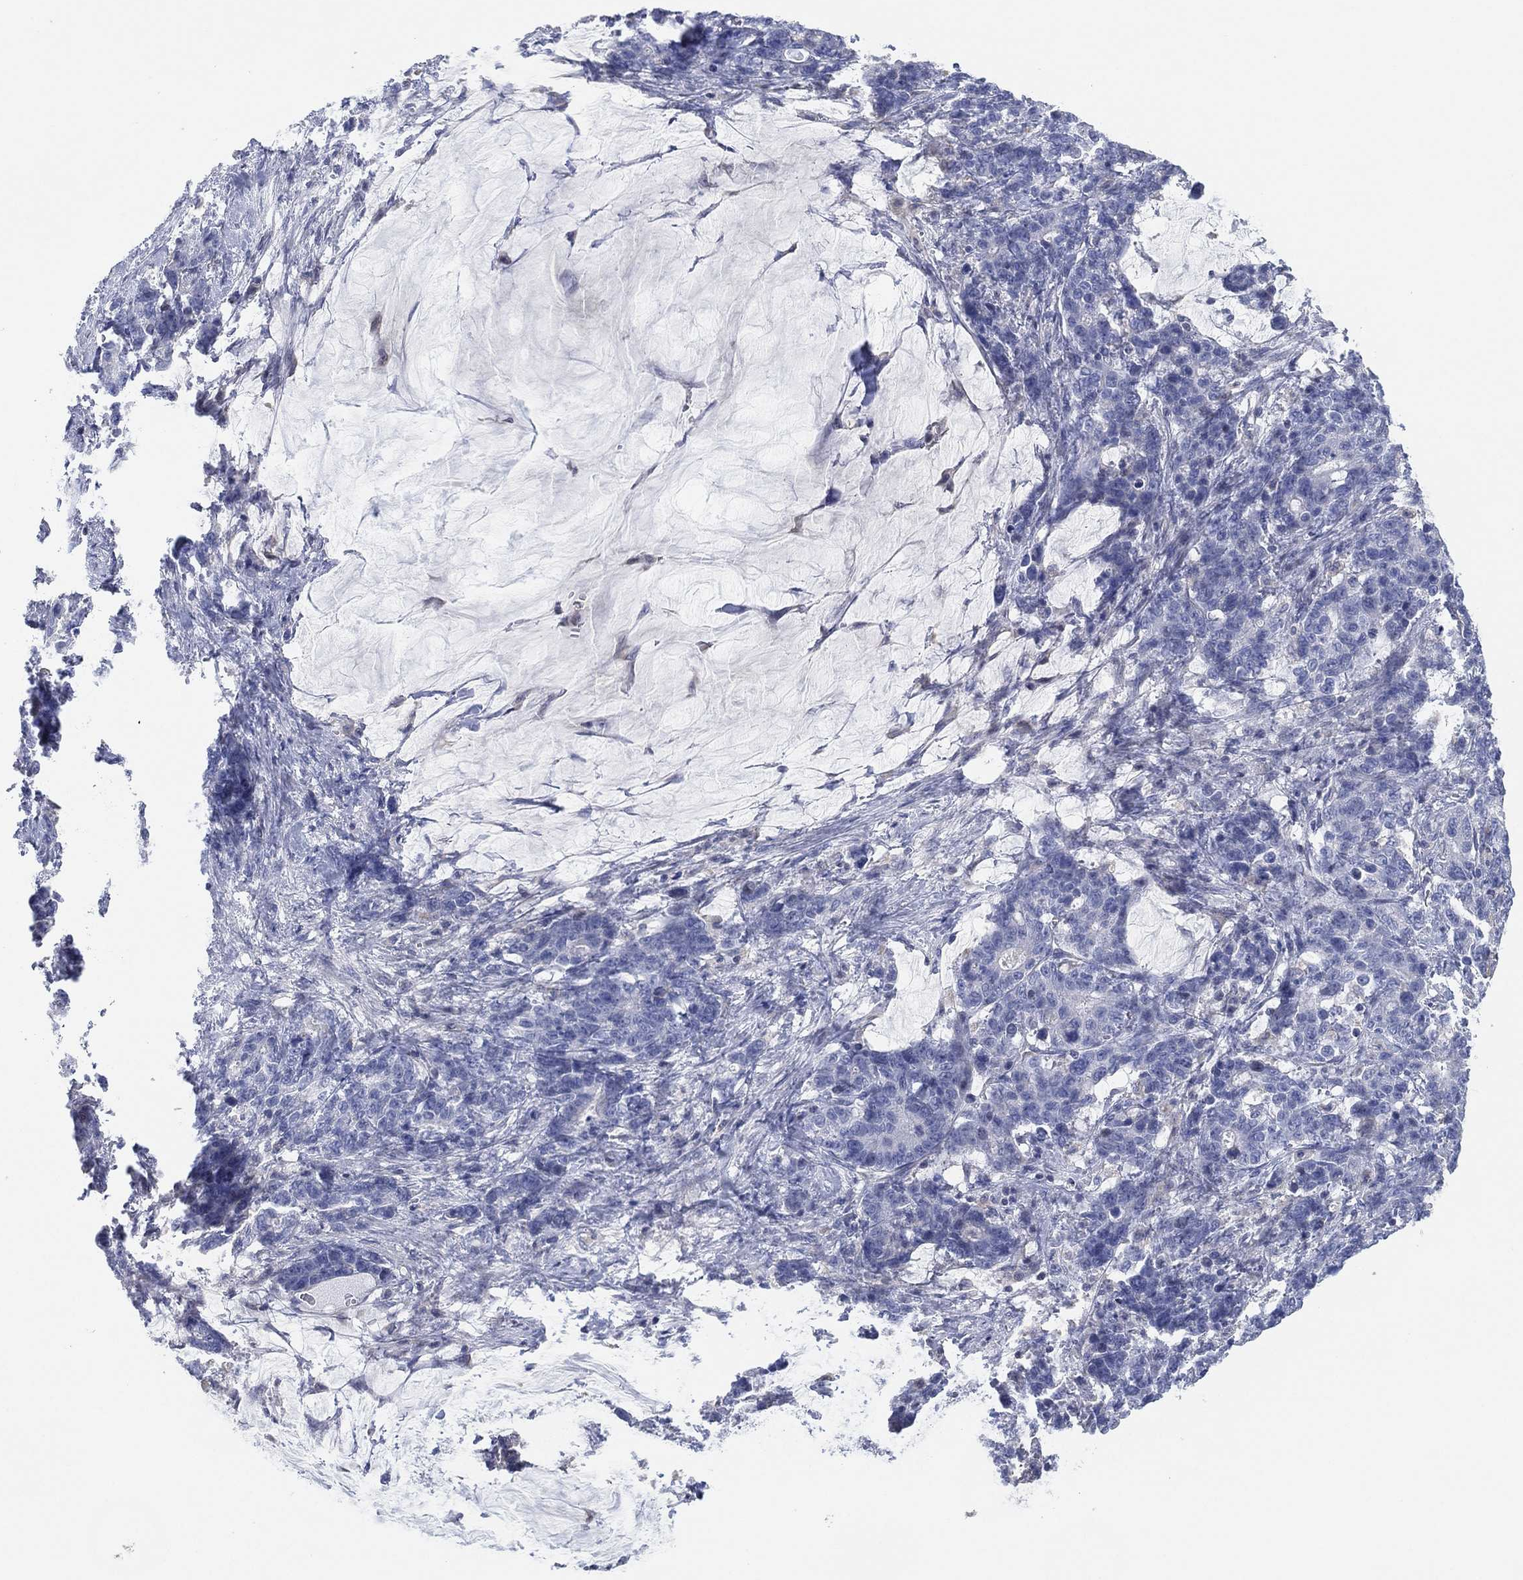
{"staining": {"intensity": "negative", "quantity": "none", "location": "none"}, "tissue": "stomach cancer", "cell_type": "Tumor cells", "image_type": "cancer", "snomed": [{"axis": "morphology", "description": "Normal tissue, NOS"}, {"axis": "morphology", "description": "Adenocarcinoma, NOS"}, {"axis": "topography", "description": "Stomach"}], "caption": "A histopathology image of stomach cancer (adenocarcinoma) stained for a protein reveals no brown staining in tumor cells.", "gene": "CFTR", "patient": {"sex": "female", "age": 64}}